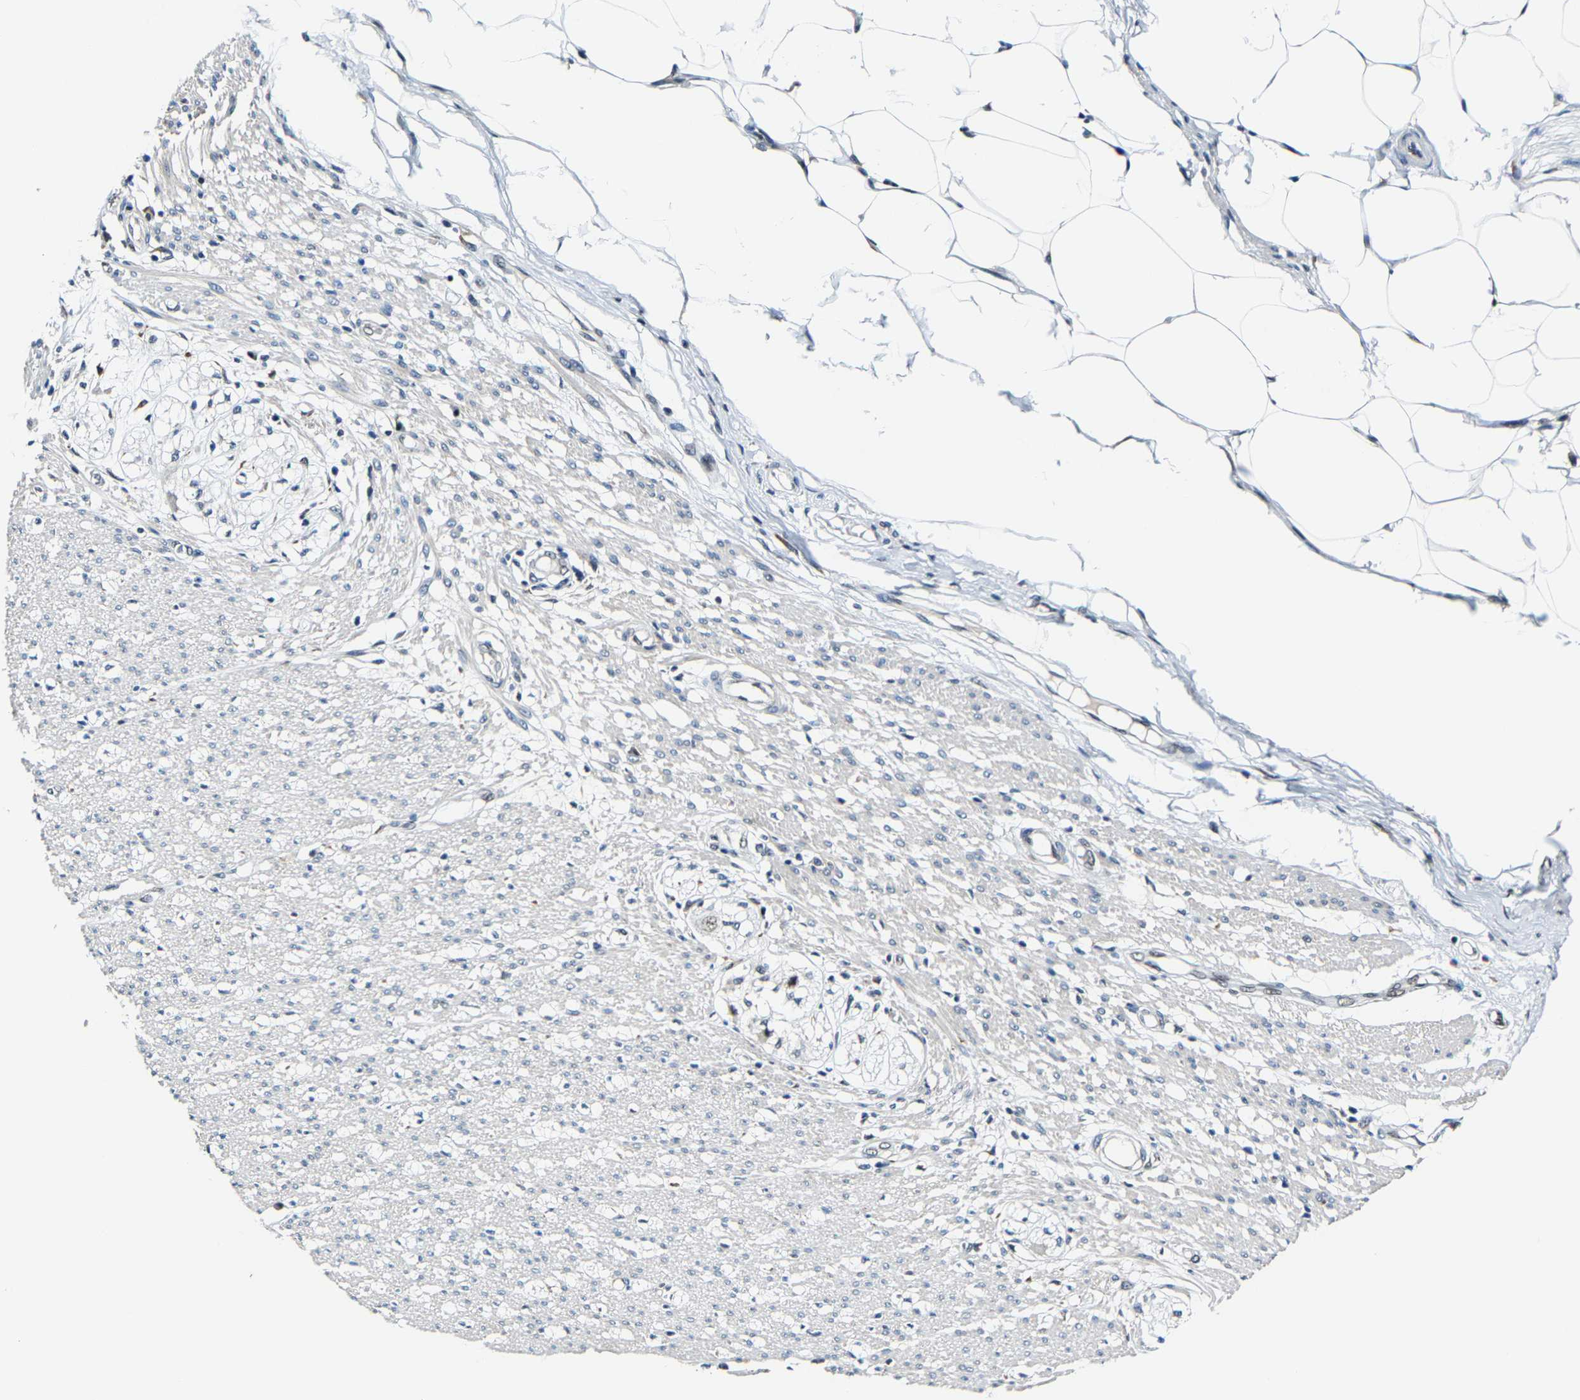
{"staining": {"intensity": "negative", "quantity": "none", "location": "none"}, "tissue": "smooth muscle", "cell_type": "Smooth muscle cells", "image_type": "normal", "snomed": [{"axis": "morphology", "description": "Normal tissue, NOS"}, {"axis": "morphology", "description": "Adenocarcinoma, NOS"}, {"axis": "topography", "description": "Colon"}, {"axis": "topography", "description": "Peripheral nerve tissue"}], "caption": "This is an IHC histopathology image of normal smooth muscle. There is no positivity in smooth muscle cells.", "gene": "METTL1", "patient": {"sex": "male", "age": 14}}